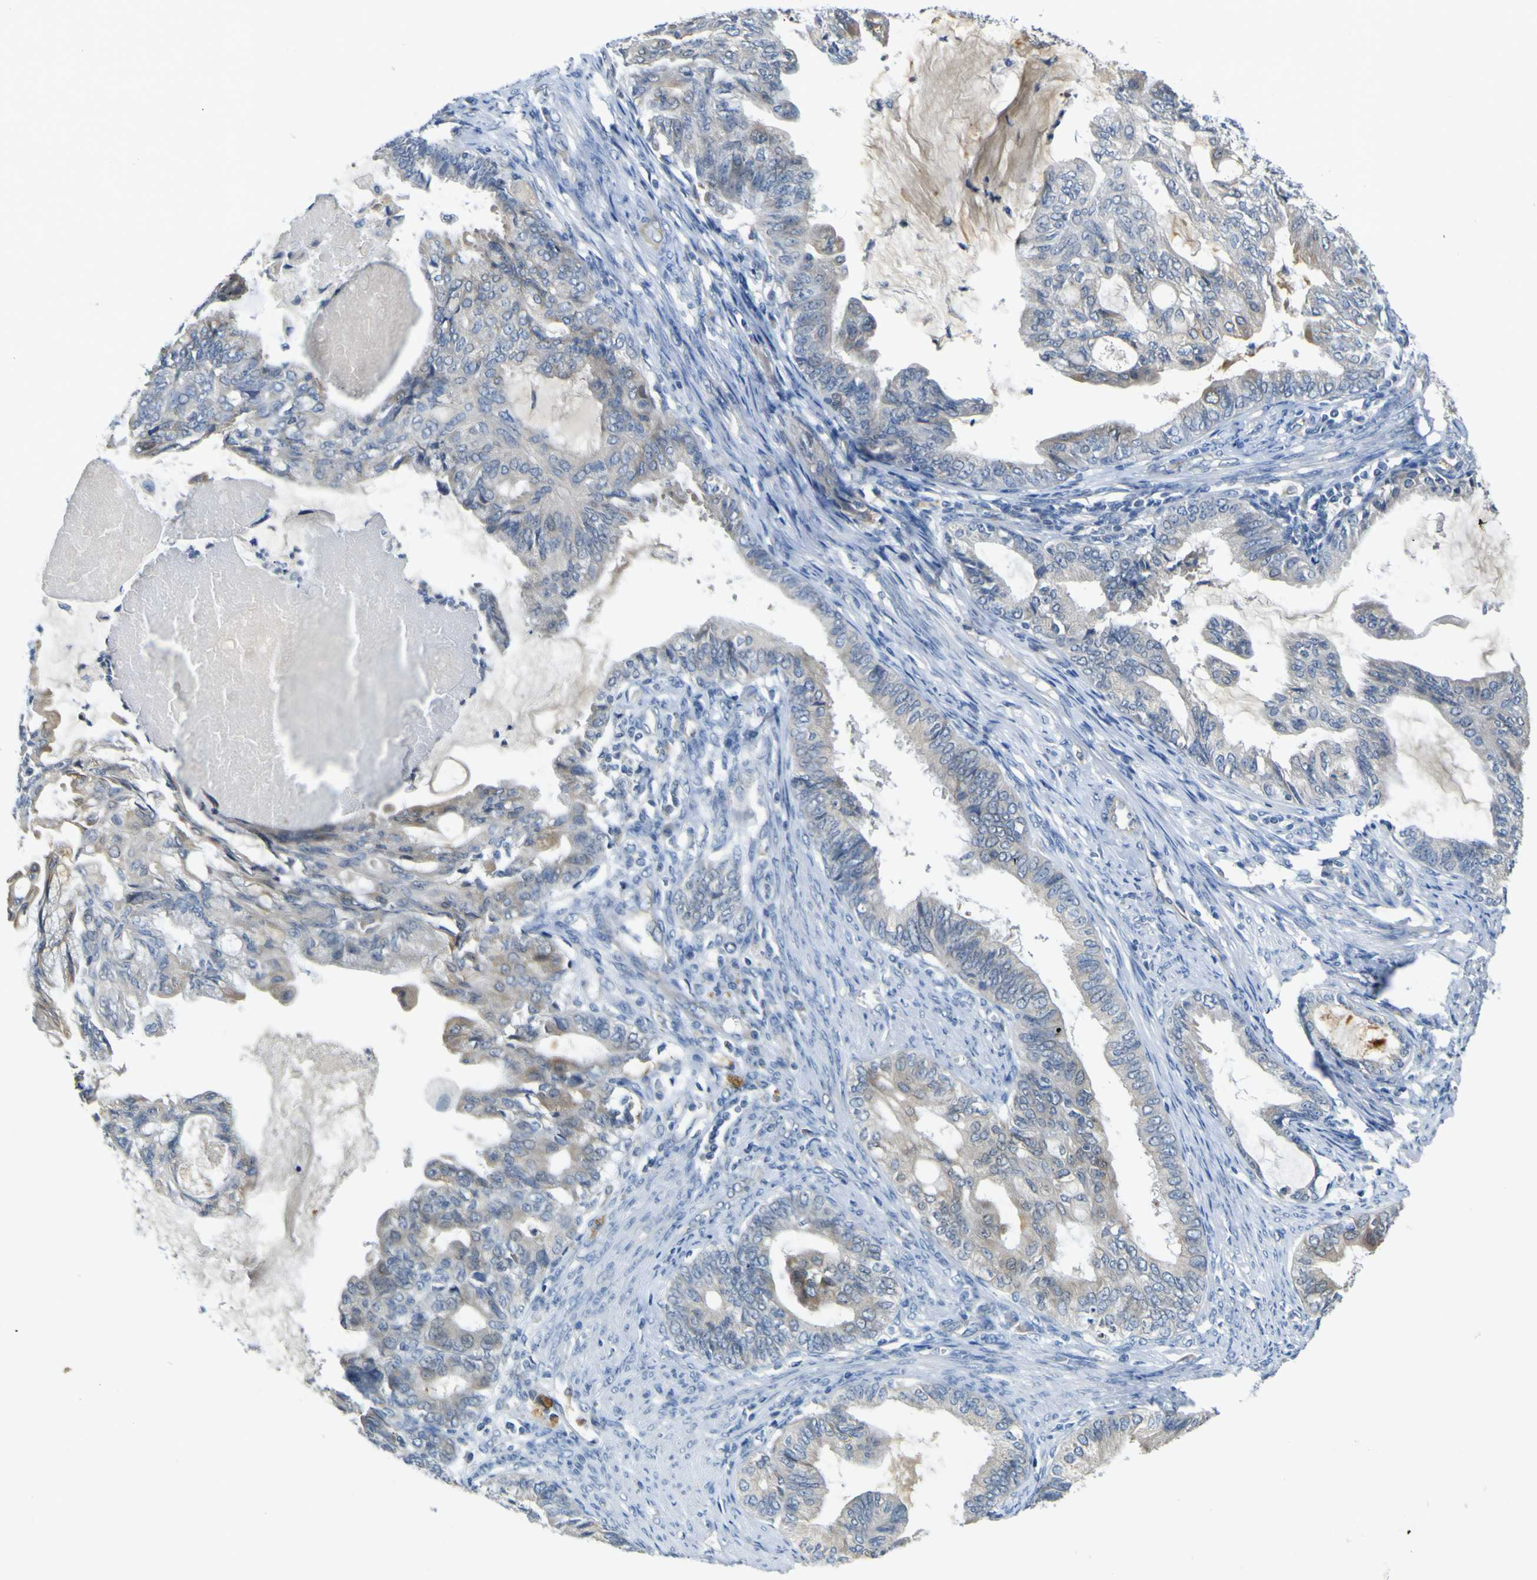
{"staining": {"intensity": "weak", "quantity": "<25%", "location": "cytoplasmic/membranous"}, "tissue": "endometrial cancer", "cell_type": "Tumor cells", "image_type": "cancer", "snomed": [{"axis": "morphology", "description": "Adenocarcinoma, NOS"}, {"axis": "topography", "description": "Endometrium"}], "caption": "There is no significant staining in tumor cells of endometrial cancer.", "gene": "LDLR", "patient": {"sex": "female", "age": 86}}